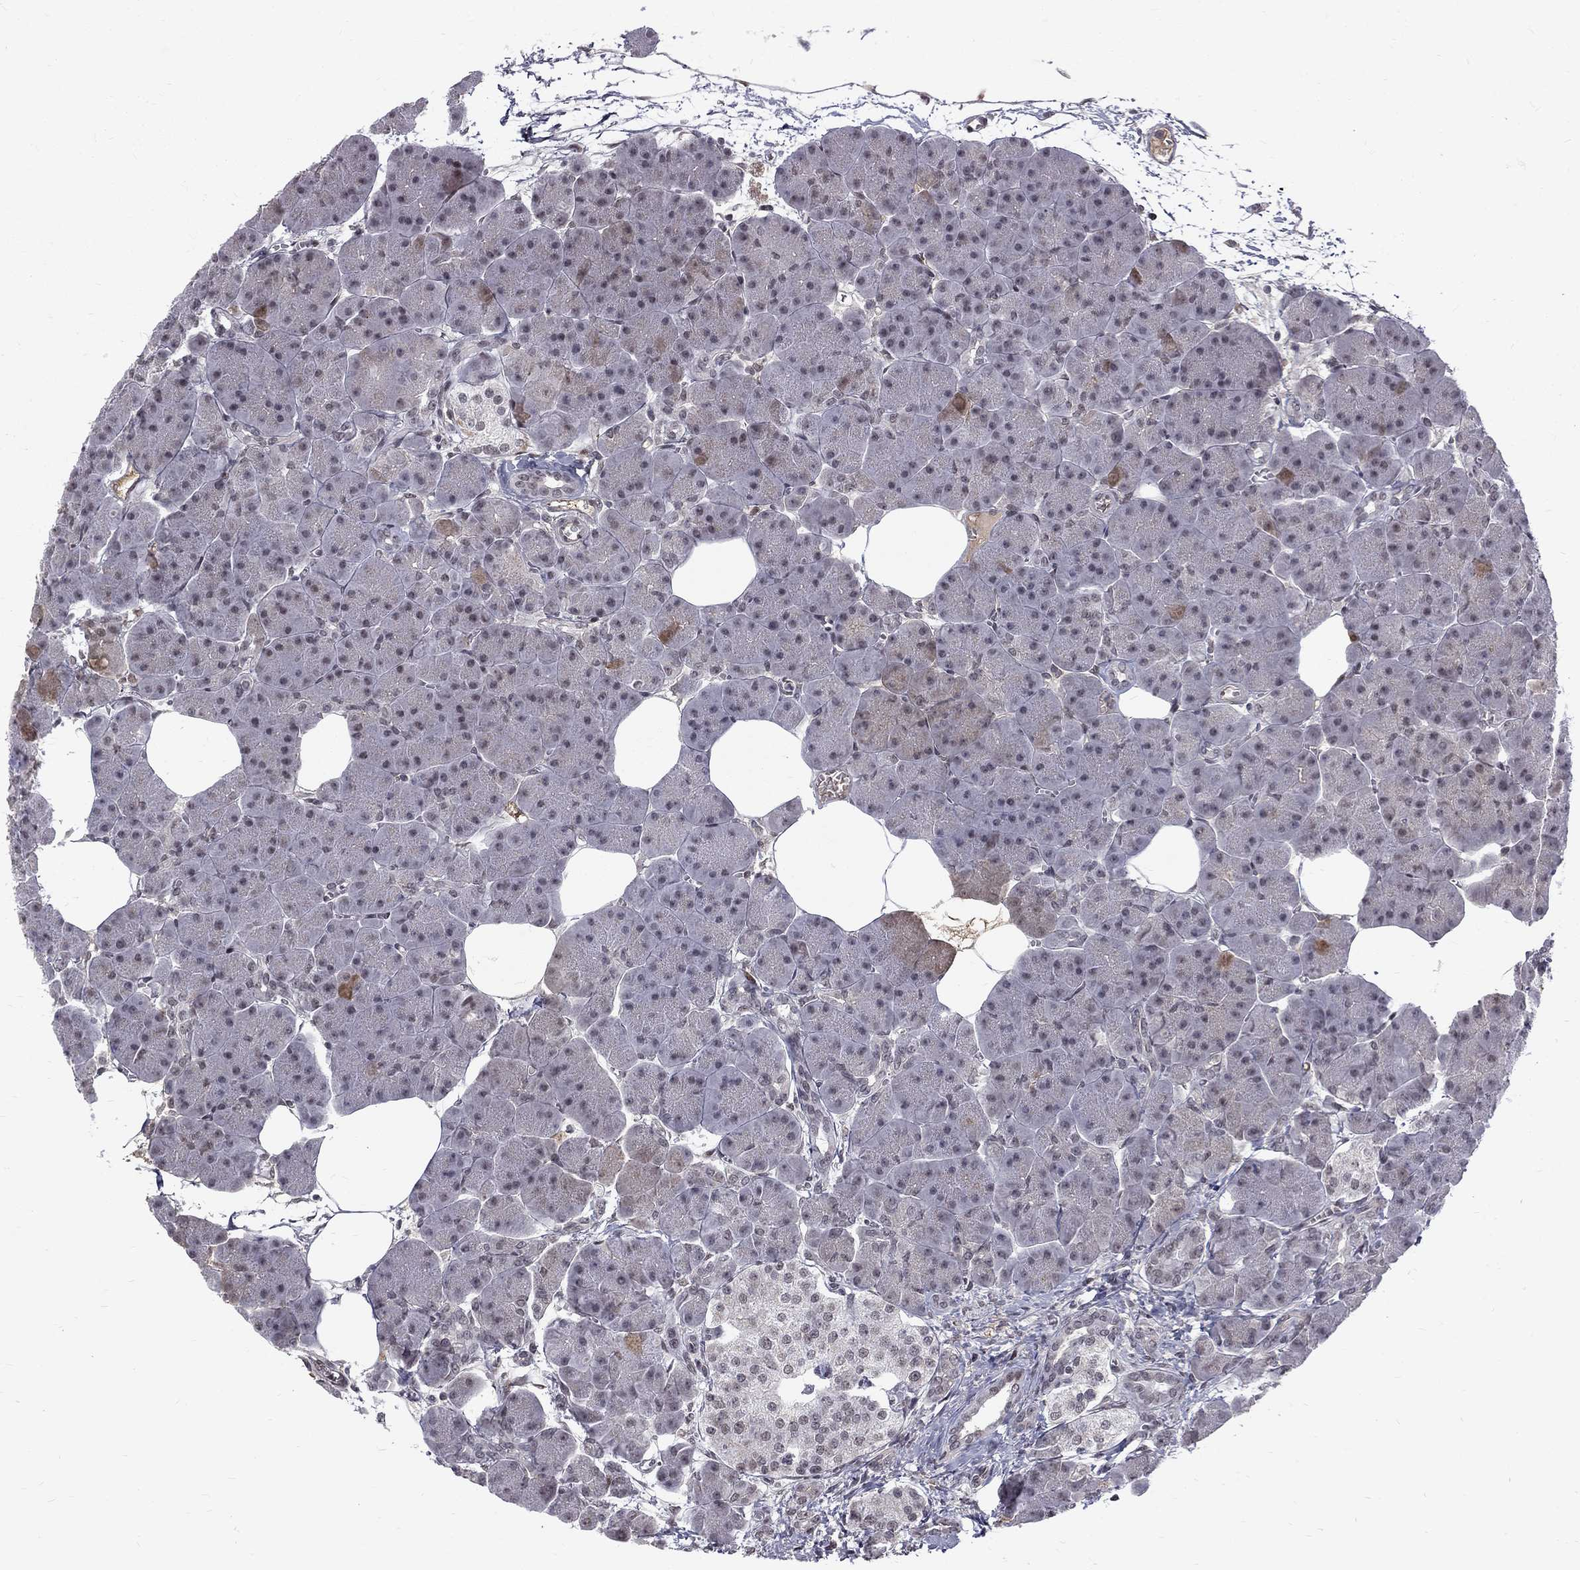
{"staining": {"intensity": "negative", "quantity": "none", "location": "none"}, "tissue": "pancreas", "cell_type": "Exocrine glandular cells", "image_type": "normal", "snomed": [{"axis": "morphology", "description": "Normal tissue, NOS"}, {"axis": "topography", "description": "Adipose tissue"}, {"axis": "topography", "description": "Pancreas"}, {"axis": "topography", "description": "Peripheral nerve tissue"}], "caption": "Photomicrograph shows no significant protein expression in exocrine glandular cells of unremarkable pancreas. (DAB IHC visualized using brightfield microscopy, high magnification).", "gene": "TCEAL1", "patient": {"sex": "female", "age": 58}}